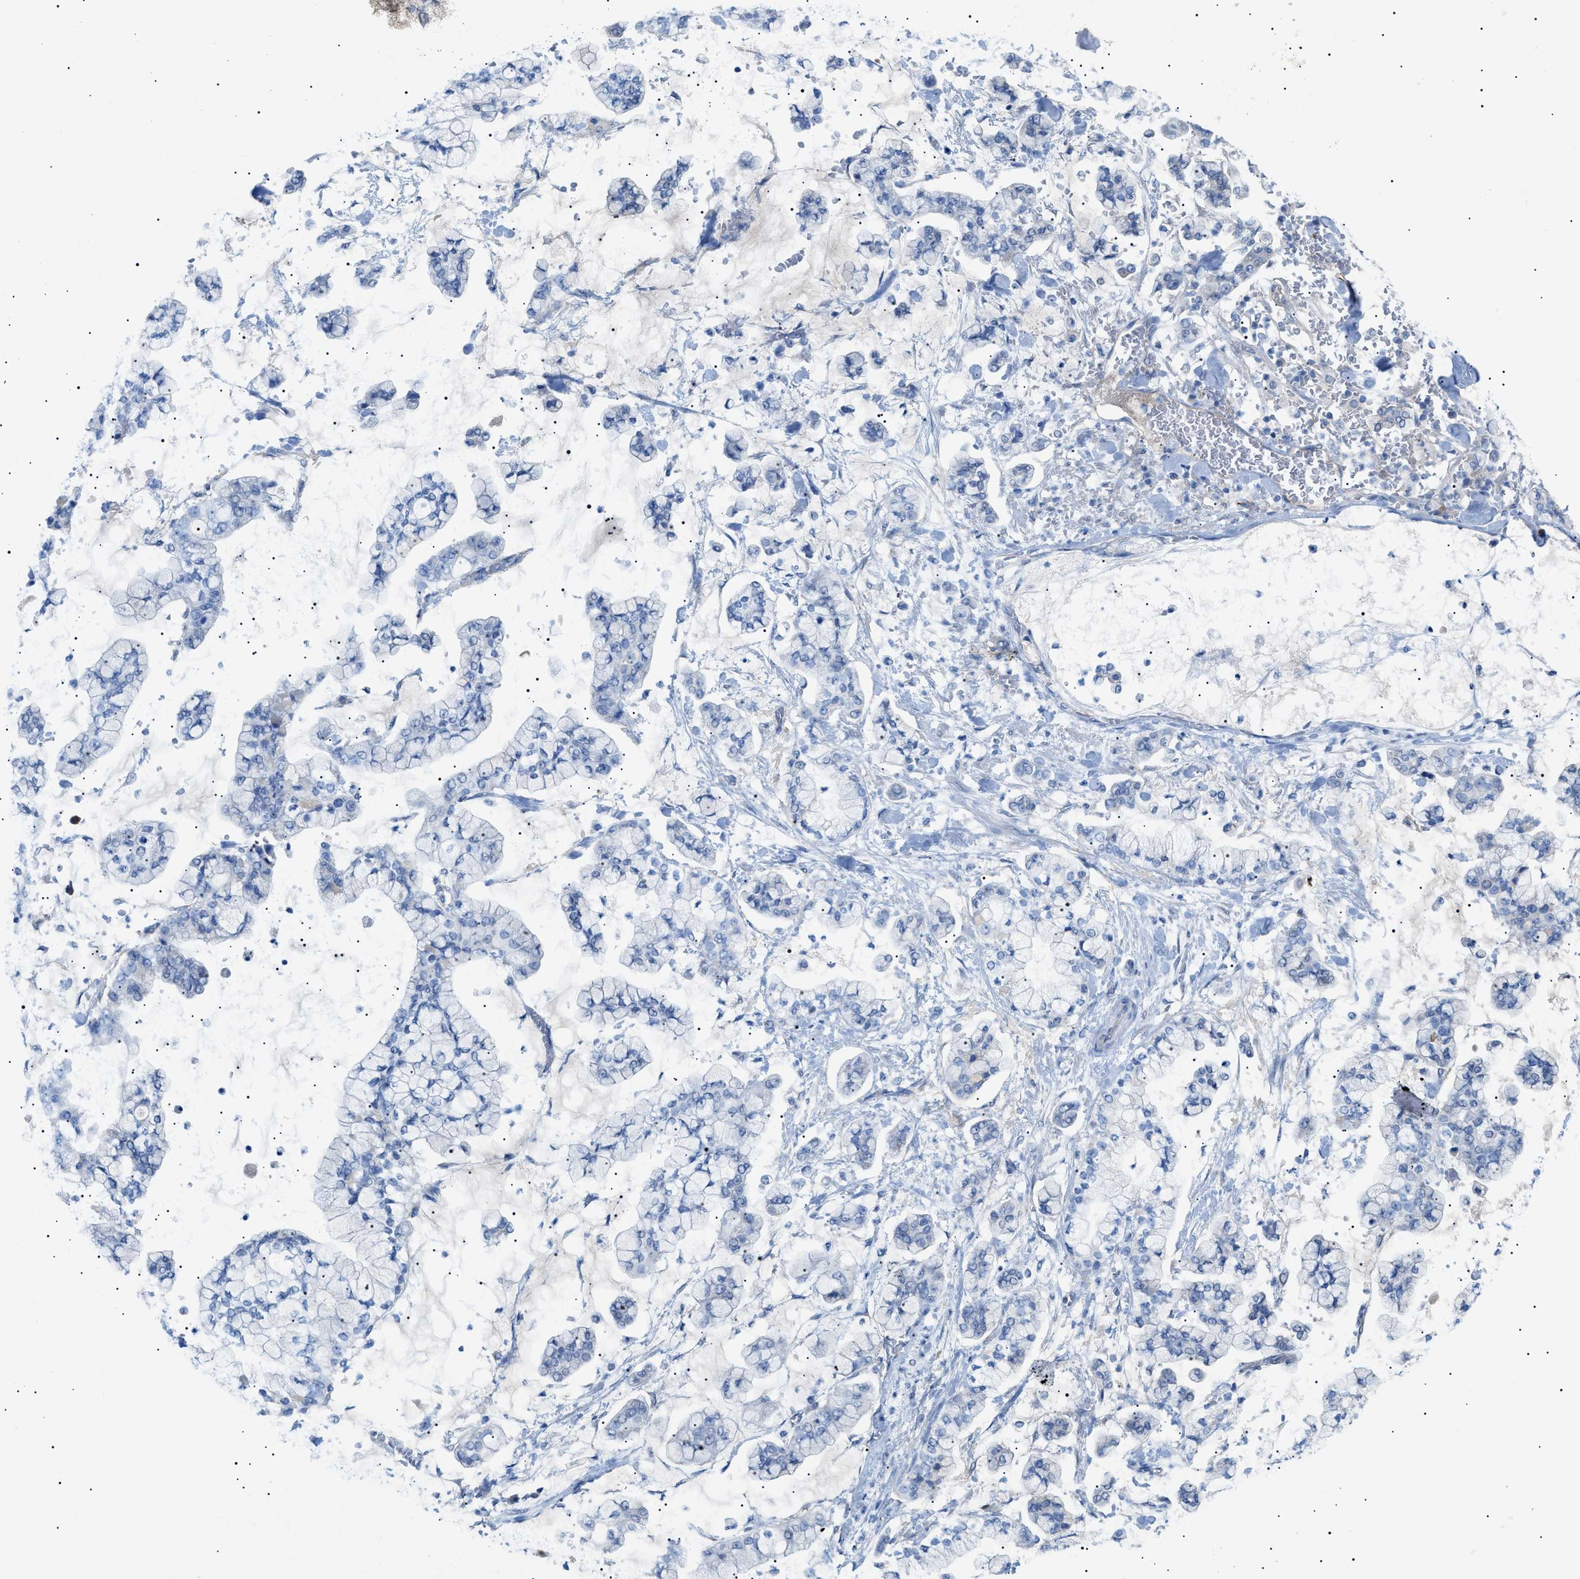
{"staining": {"intensity": "negative", "quantity": "none", "location": "none"}, "tissue": "stomach cancer", "cell_type": "Tumor cells", "image_type": "cancer", "snomed": [{"axis": "morphology", "description": "Normal tissue, NOS"}, {"axis": "morphology", "description": "Adenocarcinoma, NOS"}, {"axis": "topography", "description": "Stomach, upper"}, {"axis": "topography", "description": "Stomach"}], "caption": "A high-resolution histopathology image shows IHC staining of stomach adenocarcinoma, which exhibits no significant expression in tumor cells.", "gene": "ADAMTS1", "patient": {"sex": "male", "age": 76}}